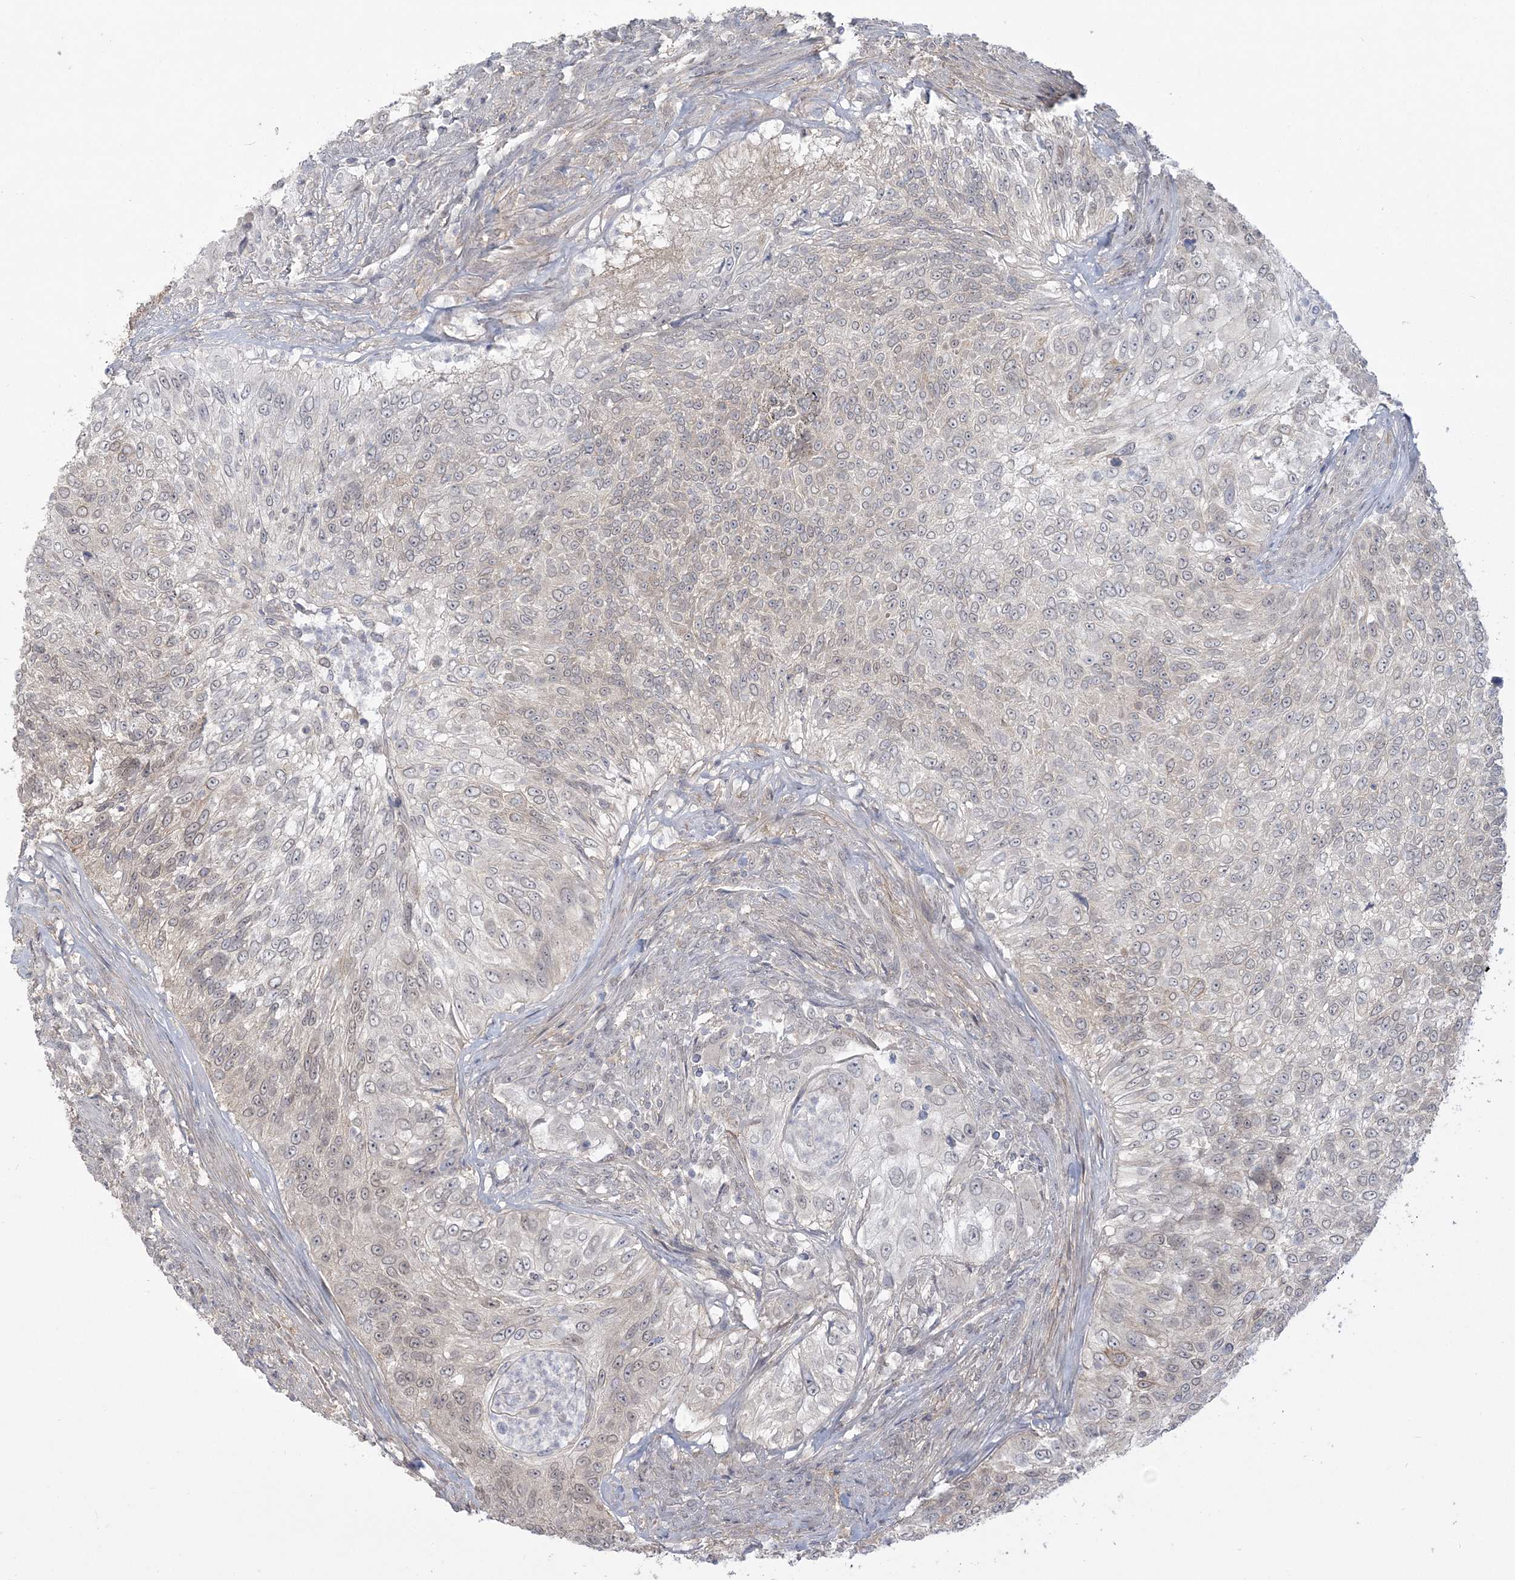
{"staining": {"intensity": "weak", "quantity": "<25%", "location": "cytoplasmic/membranous"}, "tissue": "urothelial cancer", "cell_type": "Tumor cells", "image_type": "cancer", "snomed": [{"axis": "morphology", "description": "Urothelial carcinoma, High grade"}, {"axis": "topography", "description": "Urinary bladder"}], "caption": "A photomicrograph of human urothelial cancer is negative for staining in tumor cells. (DAB (3,3'-diaminobenzidine) immunohistochemistry, high magnification).", "gene": "ANKS1A", "patient": {"sex": "female", "age": 60}}